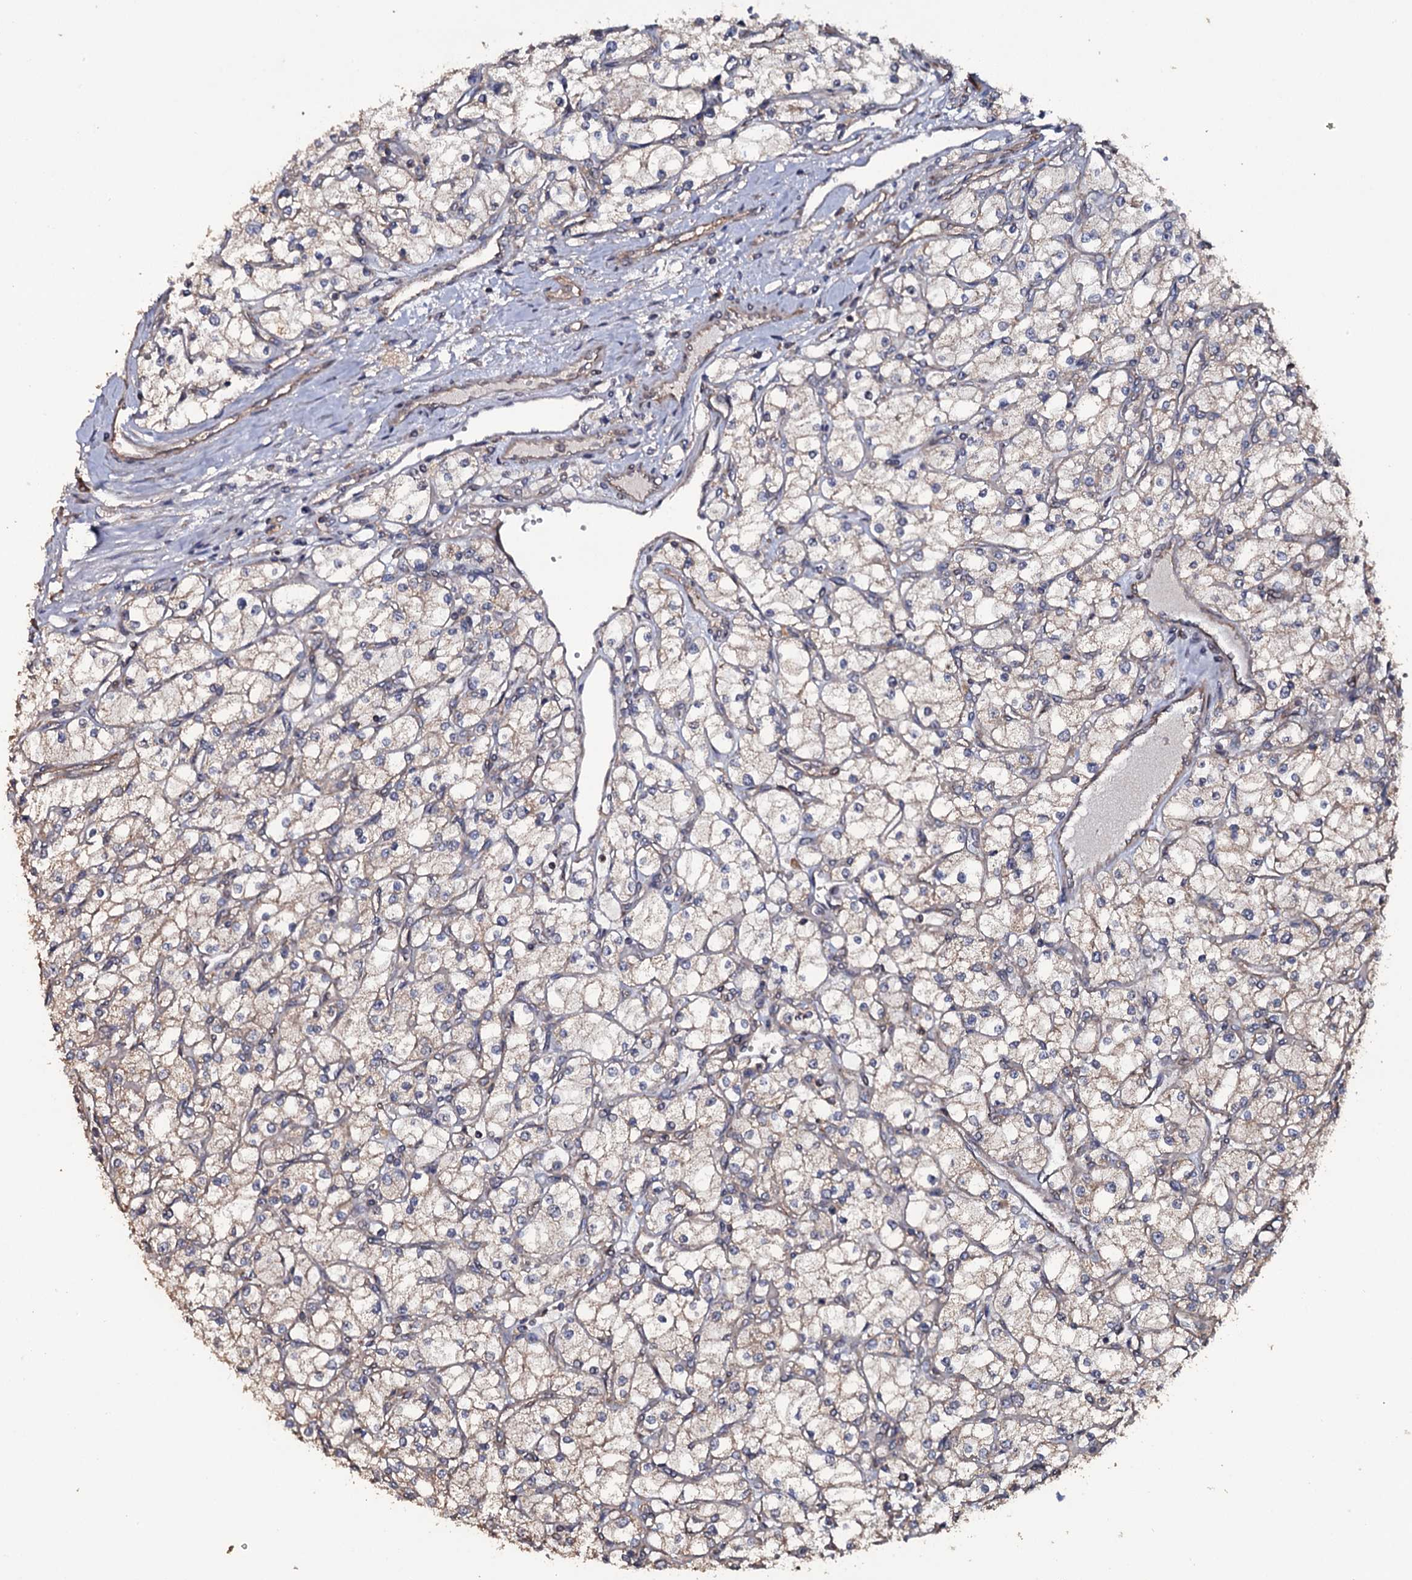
{"staining": {"intensity": "weak", "quantity": "<25%", "location": "cytoplasmic/membranous"}, "tissue": "renal cancer", "cell_type": "Tumor cells", "image_type": "cancer", "snomed": [{"axis": "morphology", "description": "Adenocarcinoma, NOS"}, {"axis": "topography", "description": "Kidney"}], "caption": "Human adenocarcinoma (renal) stained for a protein using IHC exhibits no expression in tumor cells.", "gene": "TTC23", "patient": {"sex": "male", "age": 80}}